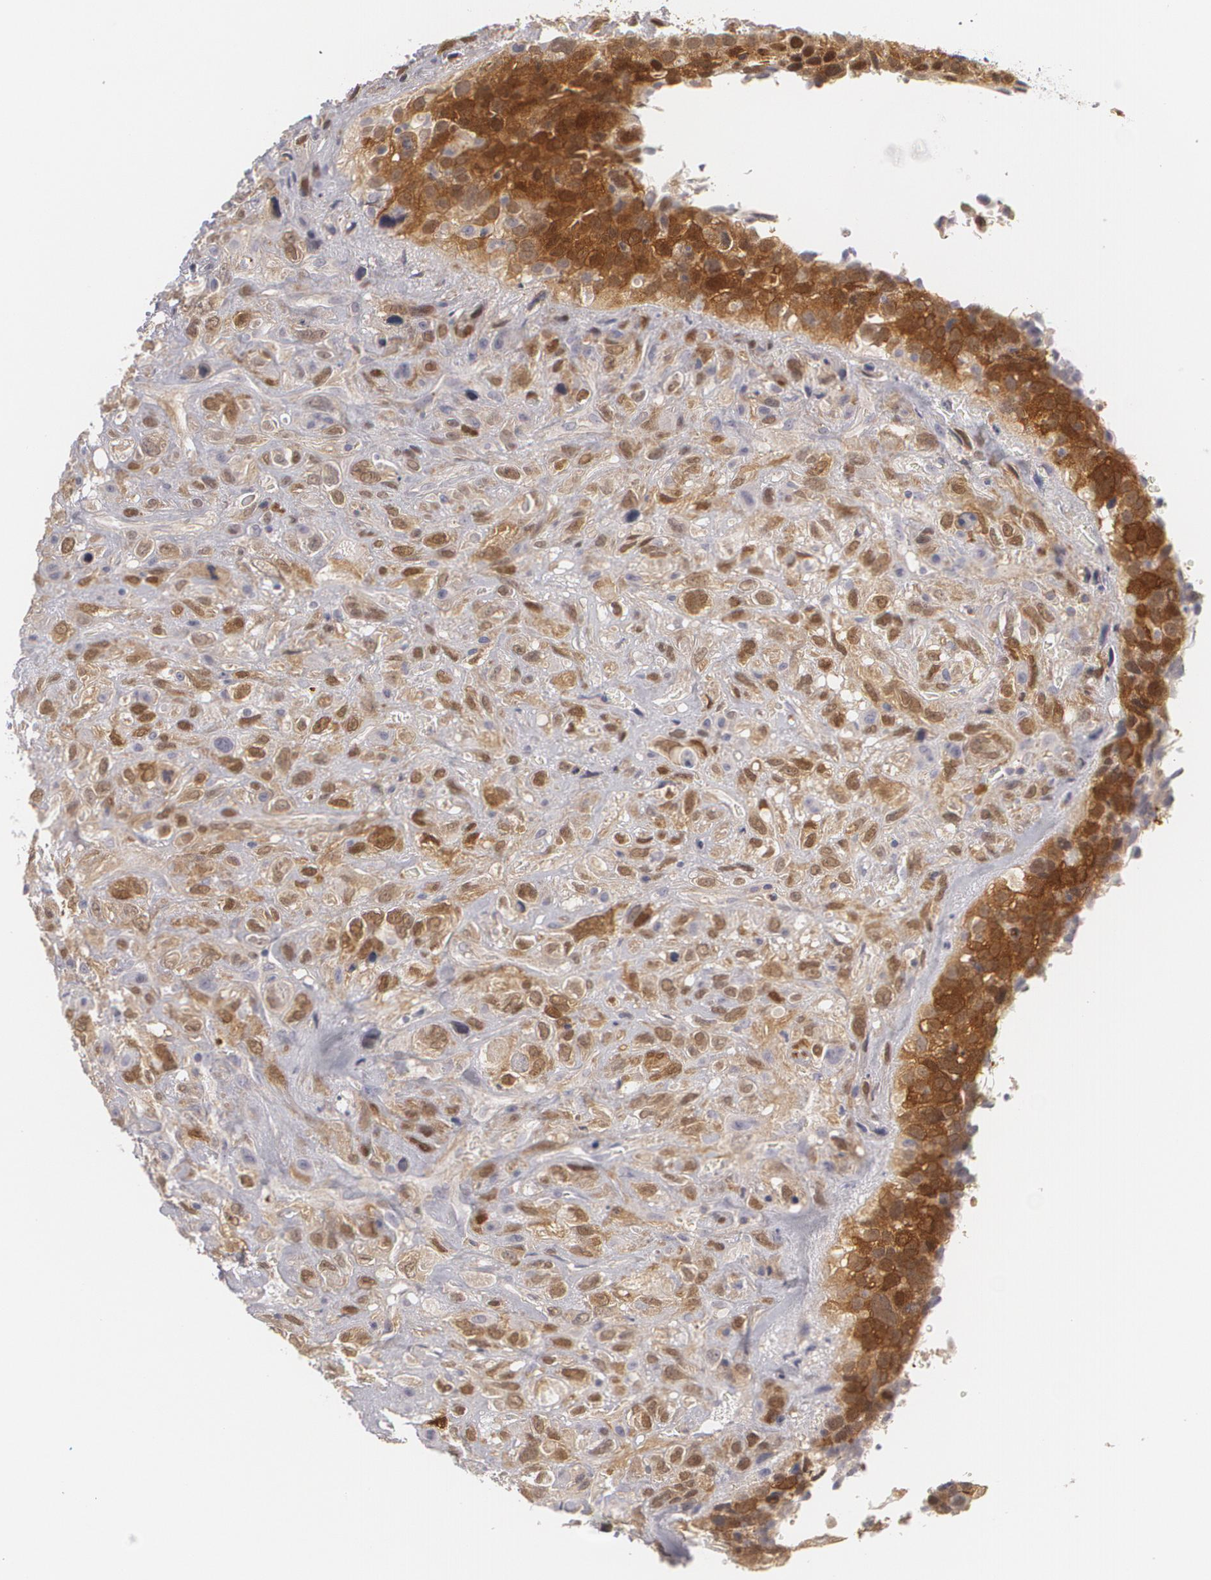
{"staining": {"intensity": "strong", "quantity": ">75%", "location": "cytoplasmic/membranous,nuclear"}, "tissue": "breast cancer", "cell_type": "Tumor cells", "image_type": "cancer", "snomed": [{"axis": "morphology", "description": "Neoplasm, malignant, NOS"}, {"axis": "topography", "description": "Breast"}], "caption": "A high-resolution micrograph shows IHC staining of breast cancer, which demonstrates strong cytoplasmic/membranous and nuclear expression in approximately >75% of tumor cells.", "gene": "EFS", "patient": {"sex": "female", "age": 50}}